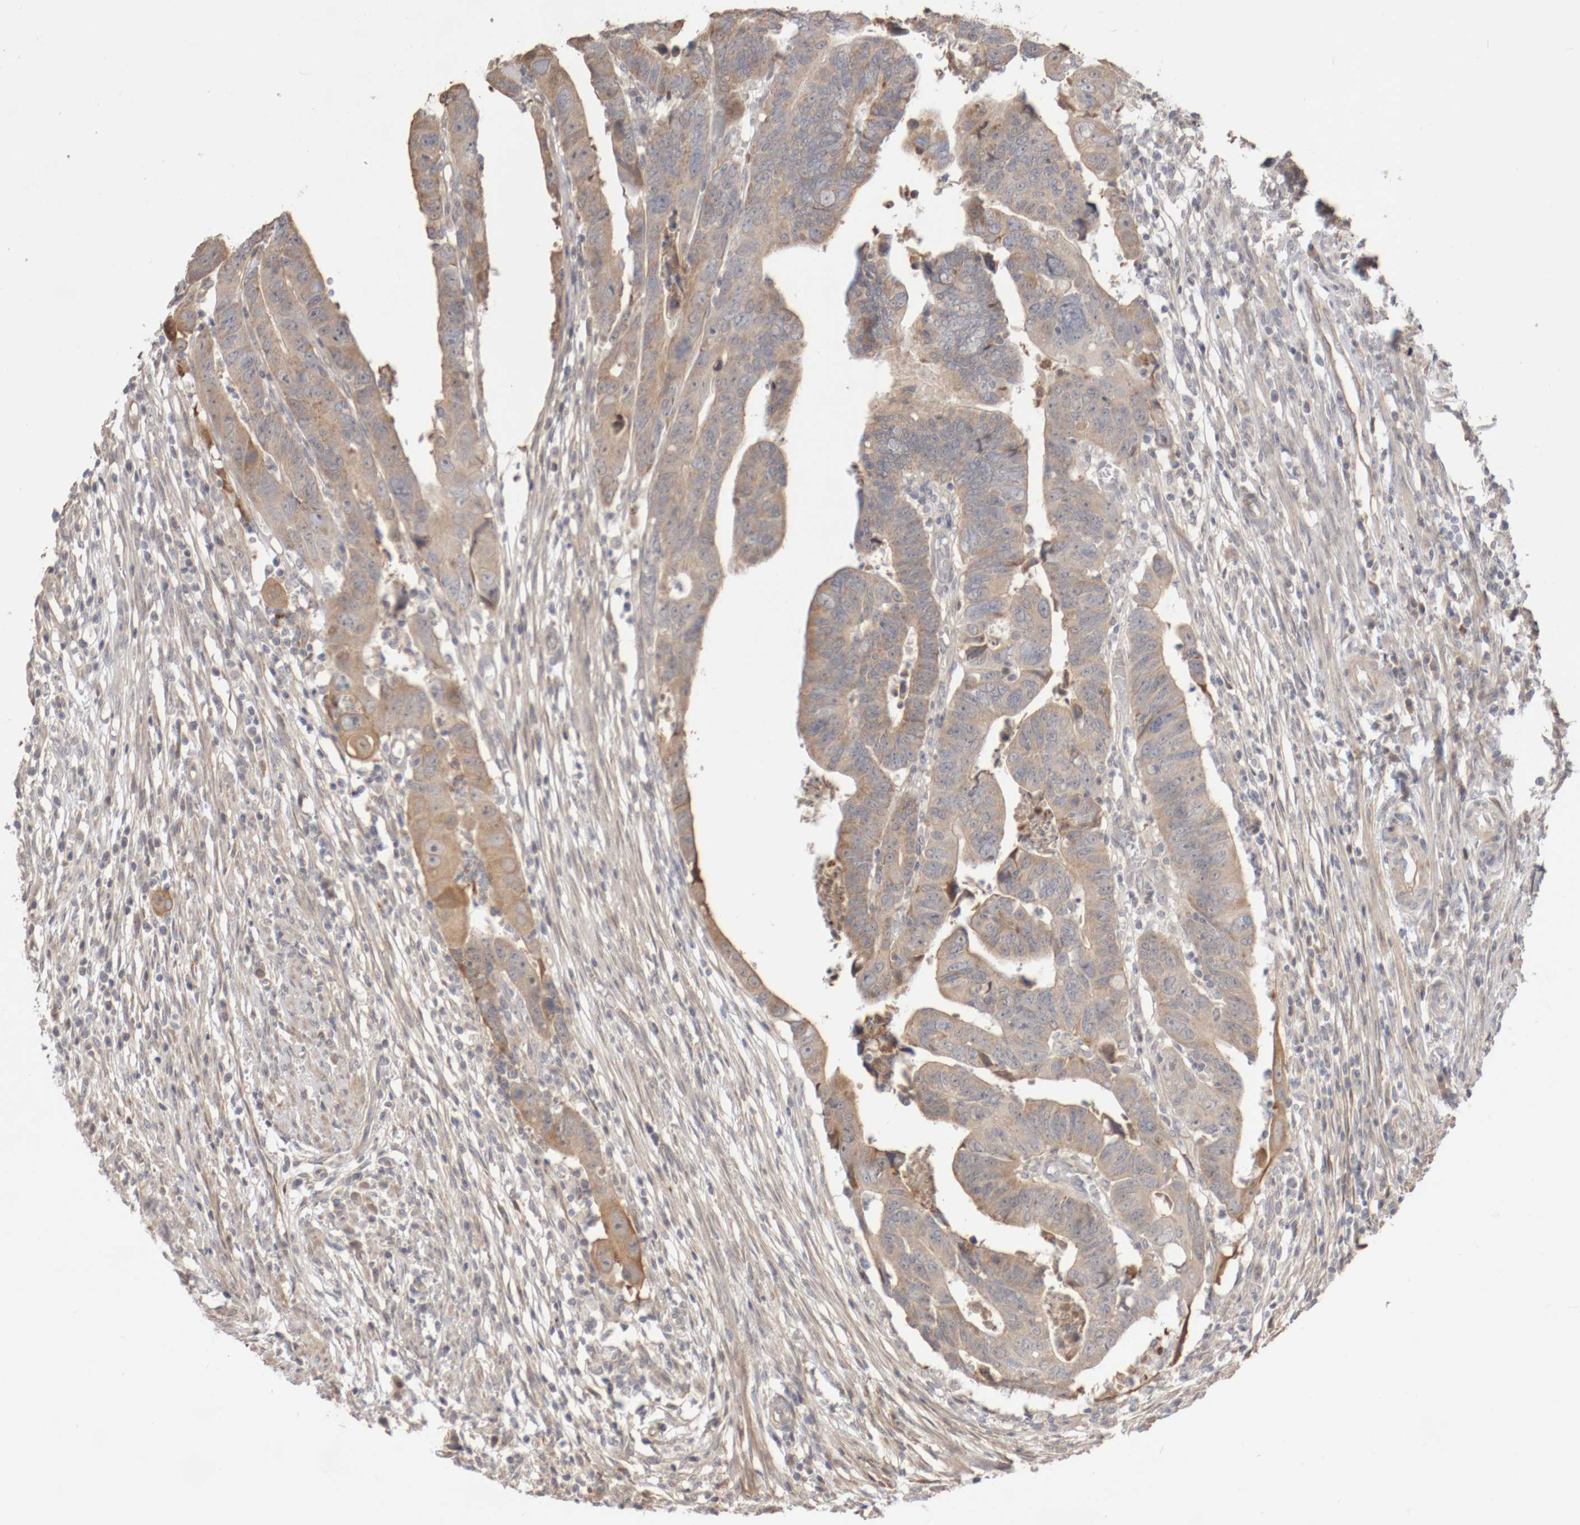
{"staining": {"intensity": "weak", "quantity": ">75%", "location": "cytoplasmic/membranous"}, "tissue": "colorectal cancer", "cell_type": "Tumor cells", "image_type": "cancer", "snomed": [{"axis": "morphology", "description": "Adenocarcinoma, NOS"}, {"axis": "topography", "description": "Rectum"}], "caption": "Weak cytoplasmic/membranous positivity is identified in approximately >75% of tumor cells in colorectal cancer (adenocarcinoma). (Brightfield microscopy of DAB IHC at high magnification).", "gene": "DPH7", "patient": {"sex": "female", "age": 65}}